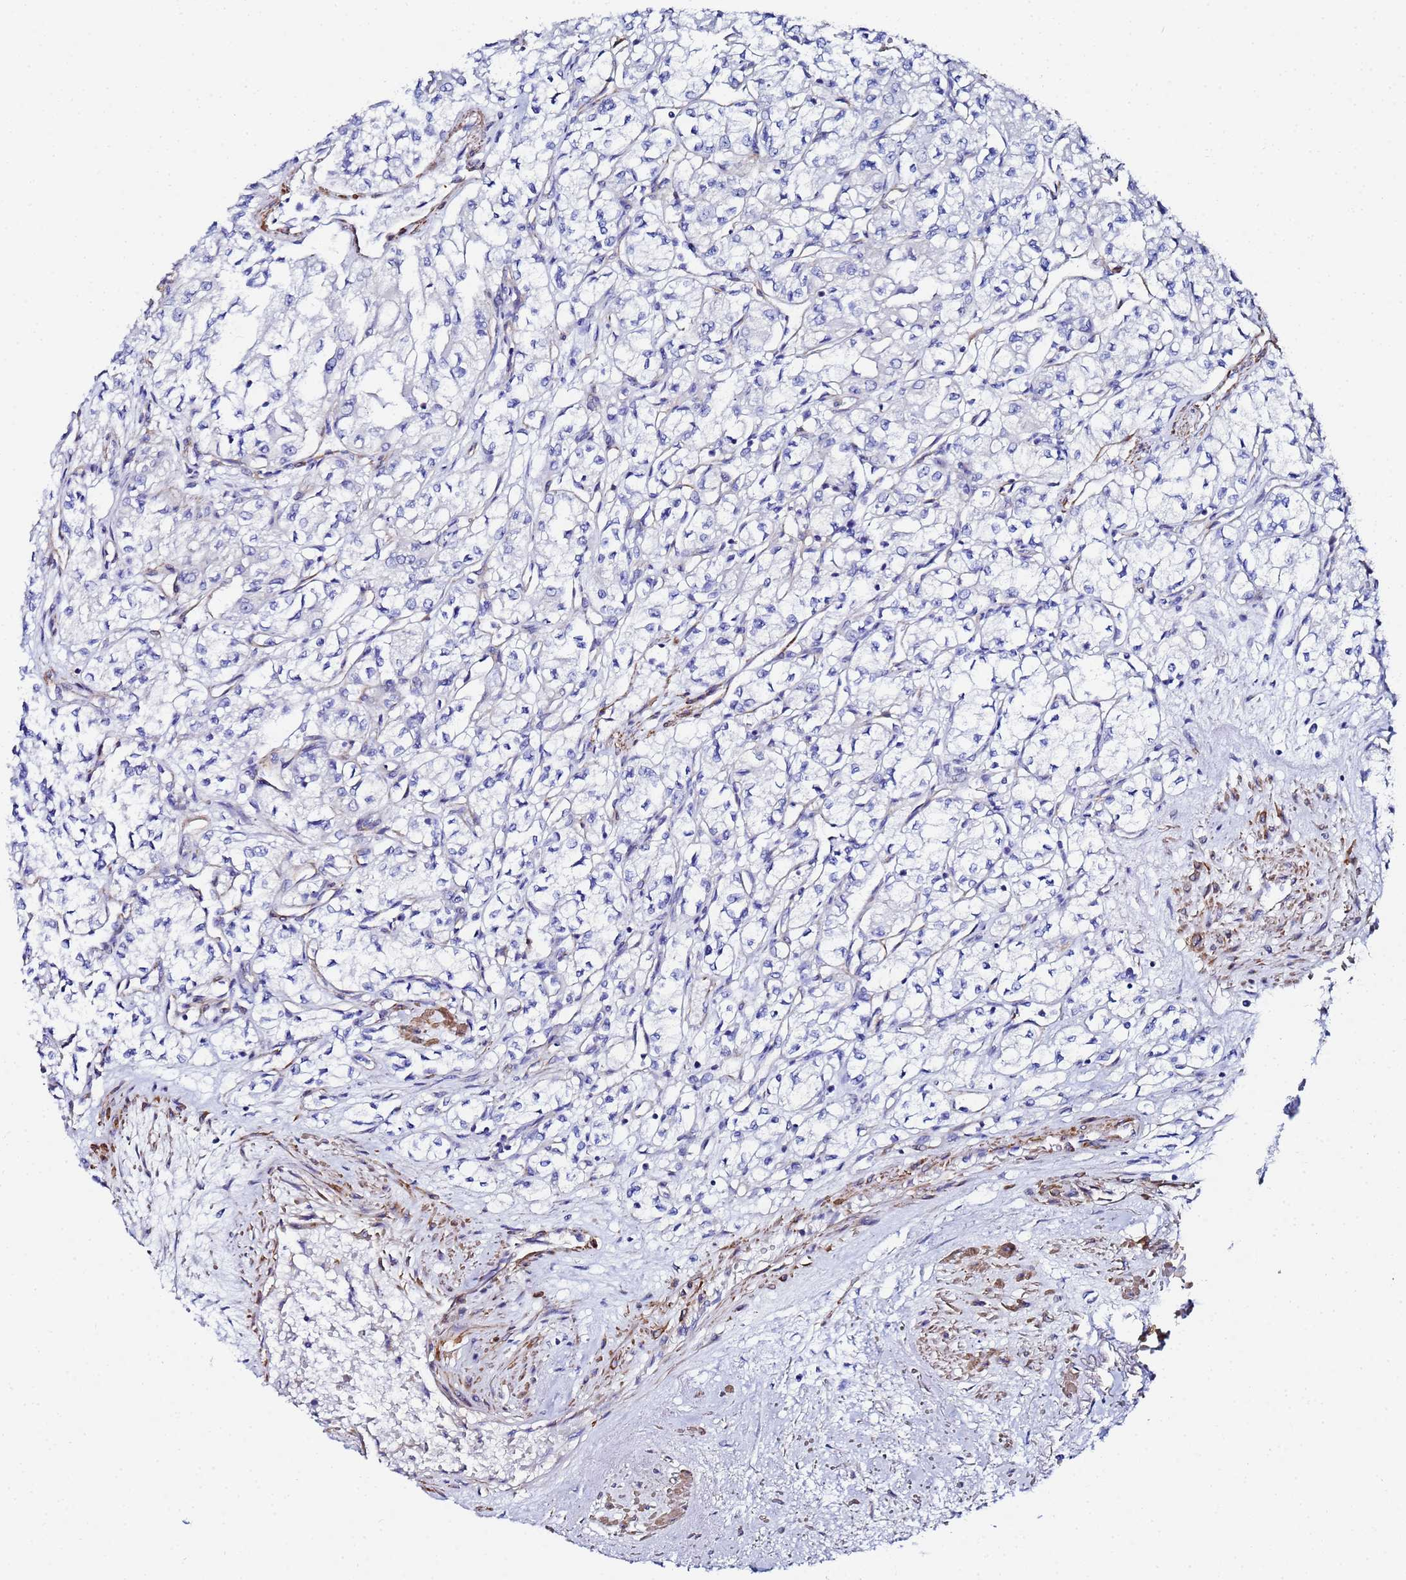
{"staining": {"intensity": "negative", "quantity": "none", "location": "none"}, "tissue": "renal cancer", "cell_type": "Tumor cells", "image_type": "cancer", "snomed": [{"axis": "morphology", "description": "Adenocarcinoma, NOS"}, {"axis": "topography", "description": "Kidney"}], "caption": "A micrograph of renal cancer (adenocarcinoma) stained for a protein shows no brown staining in tumor cells.", "gene": "RAB39B", "patient": {"sex": "male", "age": 59}}